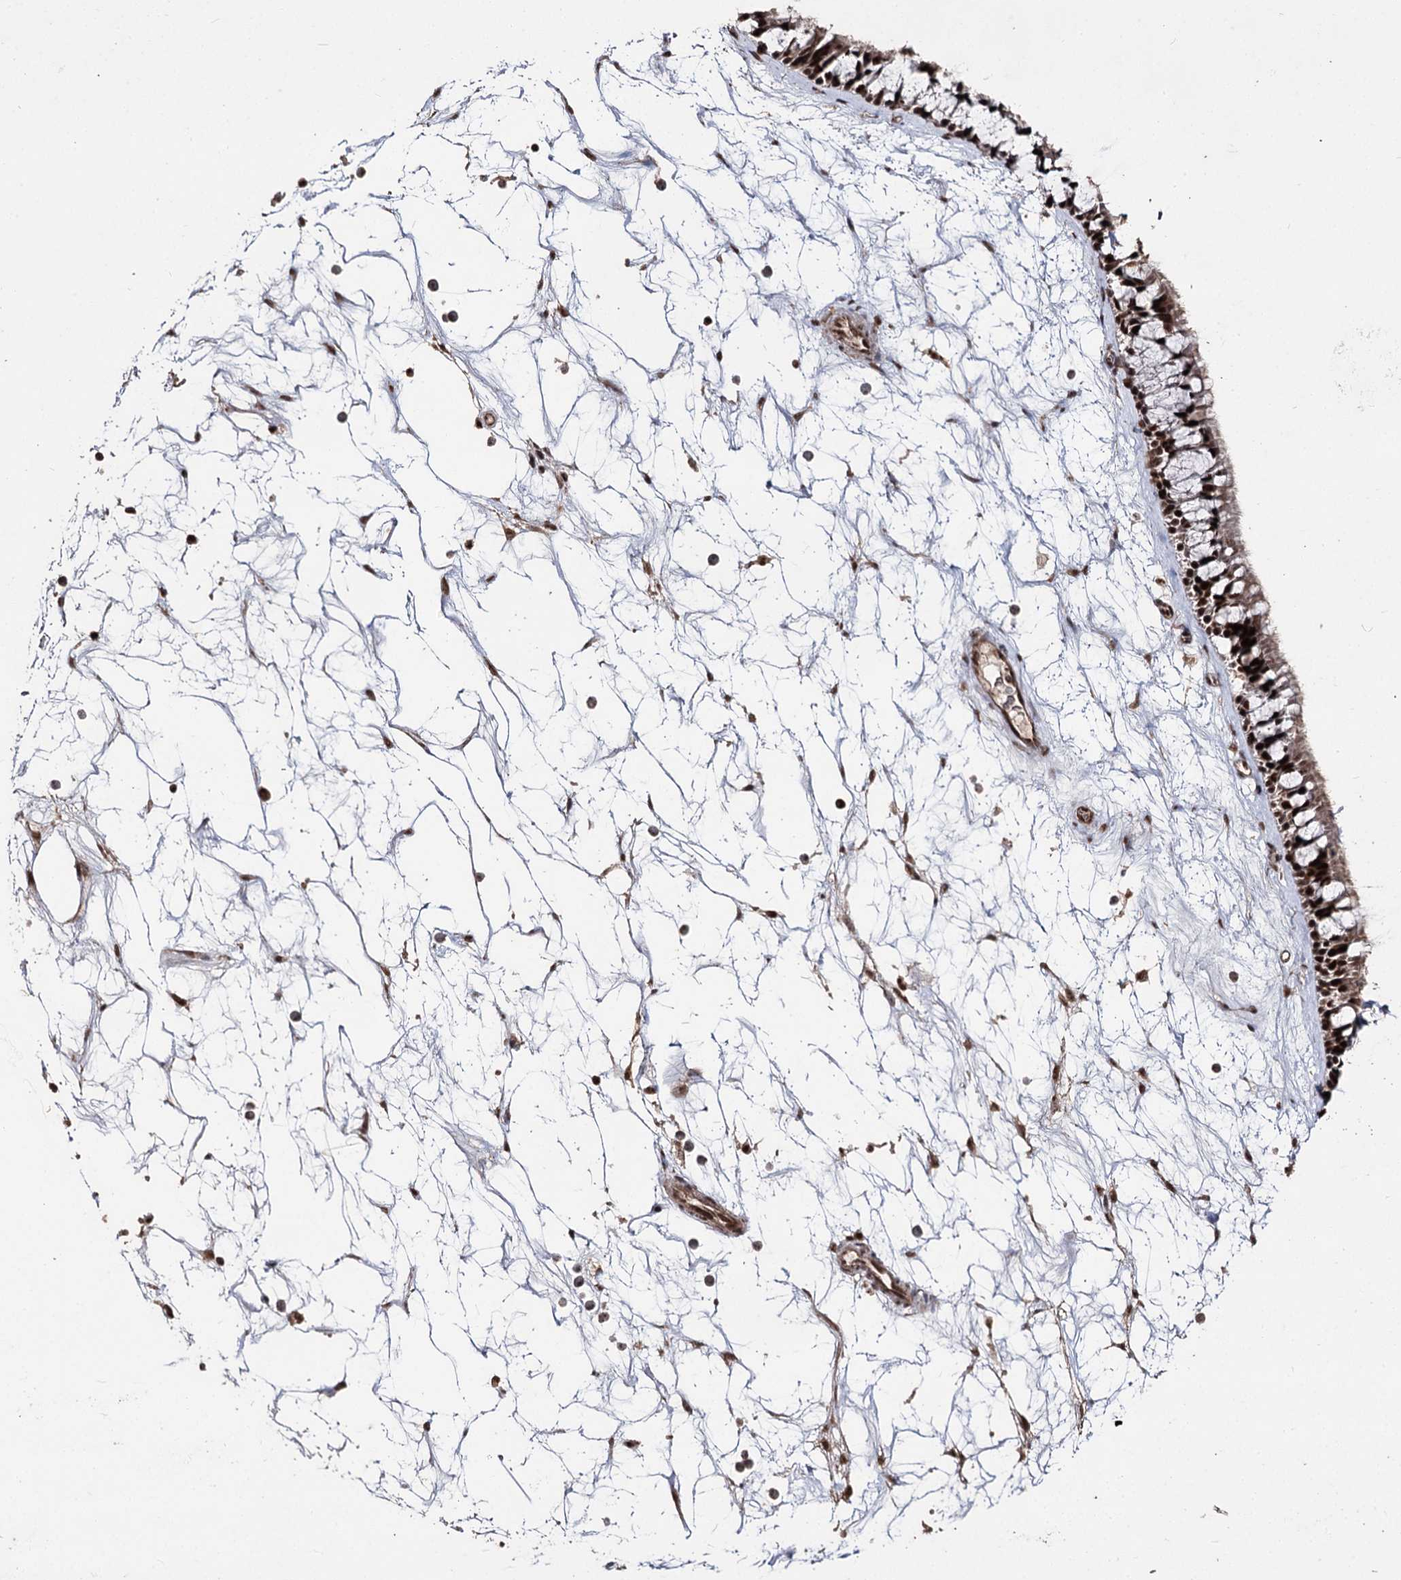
{"staining": {"intensity": "strong", "quantity": ">75%", "location": "nuclear"}, "tissue": "nasopharynx", "cell_type": "Respiratory epithelial cells", "image_type": "normal", "snomed": [{"axis": "morphology", "description": "Normal tissue, NOS"}, {"axis": "topography", "description": "Nasopharynx"}], "caption": "Protein expression by IHC shows strong nuclear staining in approximately >75% of respiratory epithelial cells in unremarkable nasopharynx.", "gene": "U2SURP", "patient": {"sex": "male", "age": 64}}